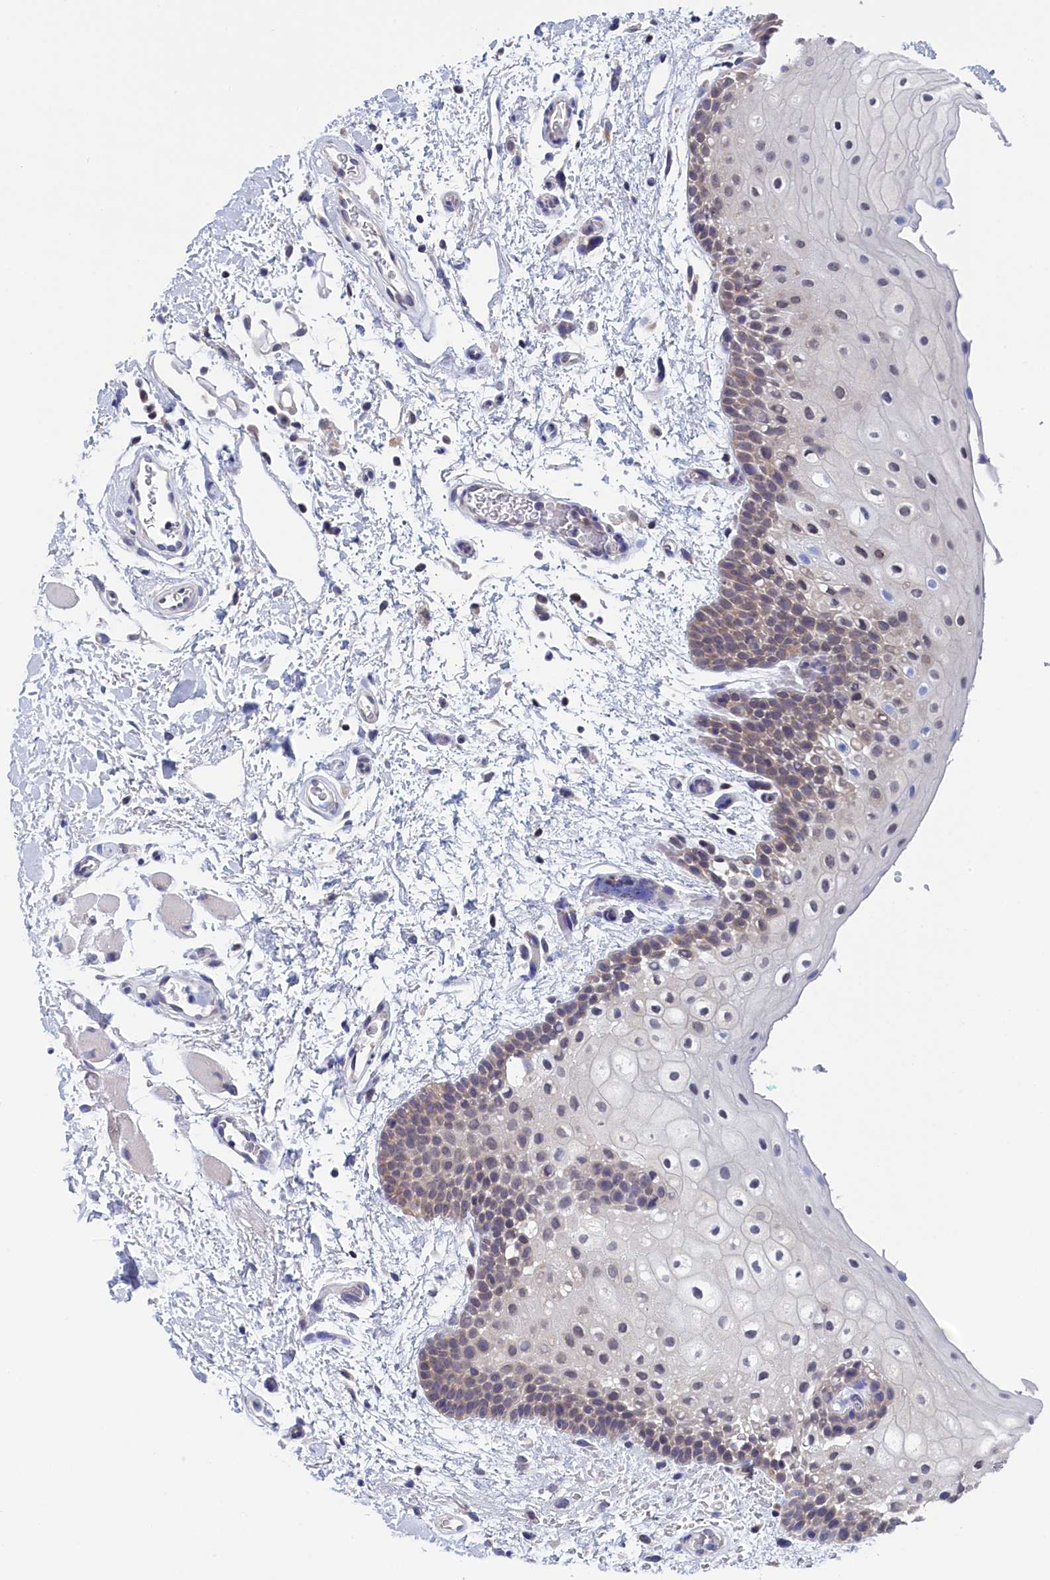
{"staining": {"intensity": "weak", "quantity": "25%-75%", "location": "cytoplasmic/membranous"}, "tissue": "oral mucosa", "cell_type": "Squamous epithelial cells", "image_type": "normal", "snomed": [{"axis": "morphology", "description": "Normal tissue, NOS"}, {"axis": "topography", "description": "Oral tissue"}], "caption": "Squamous epithelial cells display low levels of weak cytoplasmic/membranous staining in about 25%-75% of cells in normal human oral mucosa.", "gene": "PGP", "patient": {"sex": "male", "age": 62}}